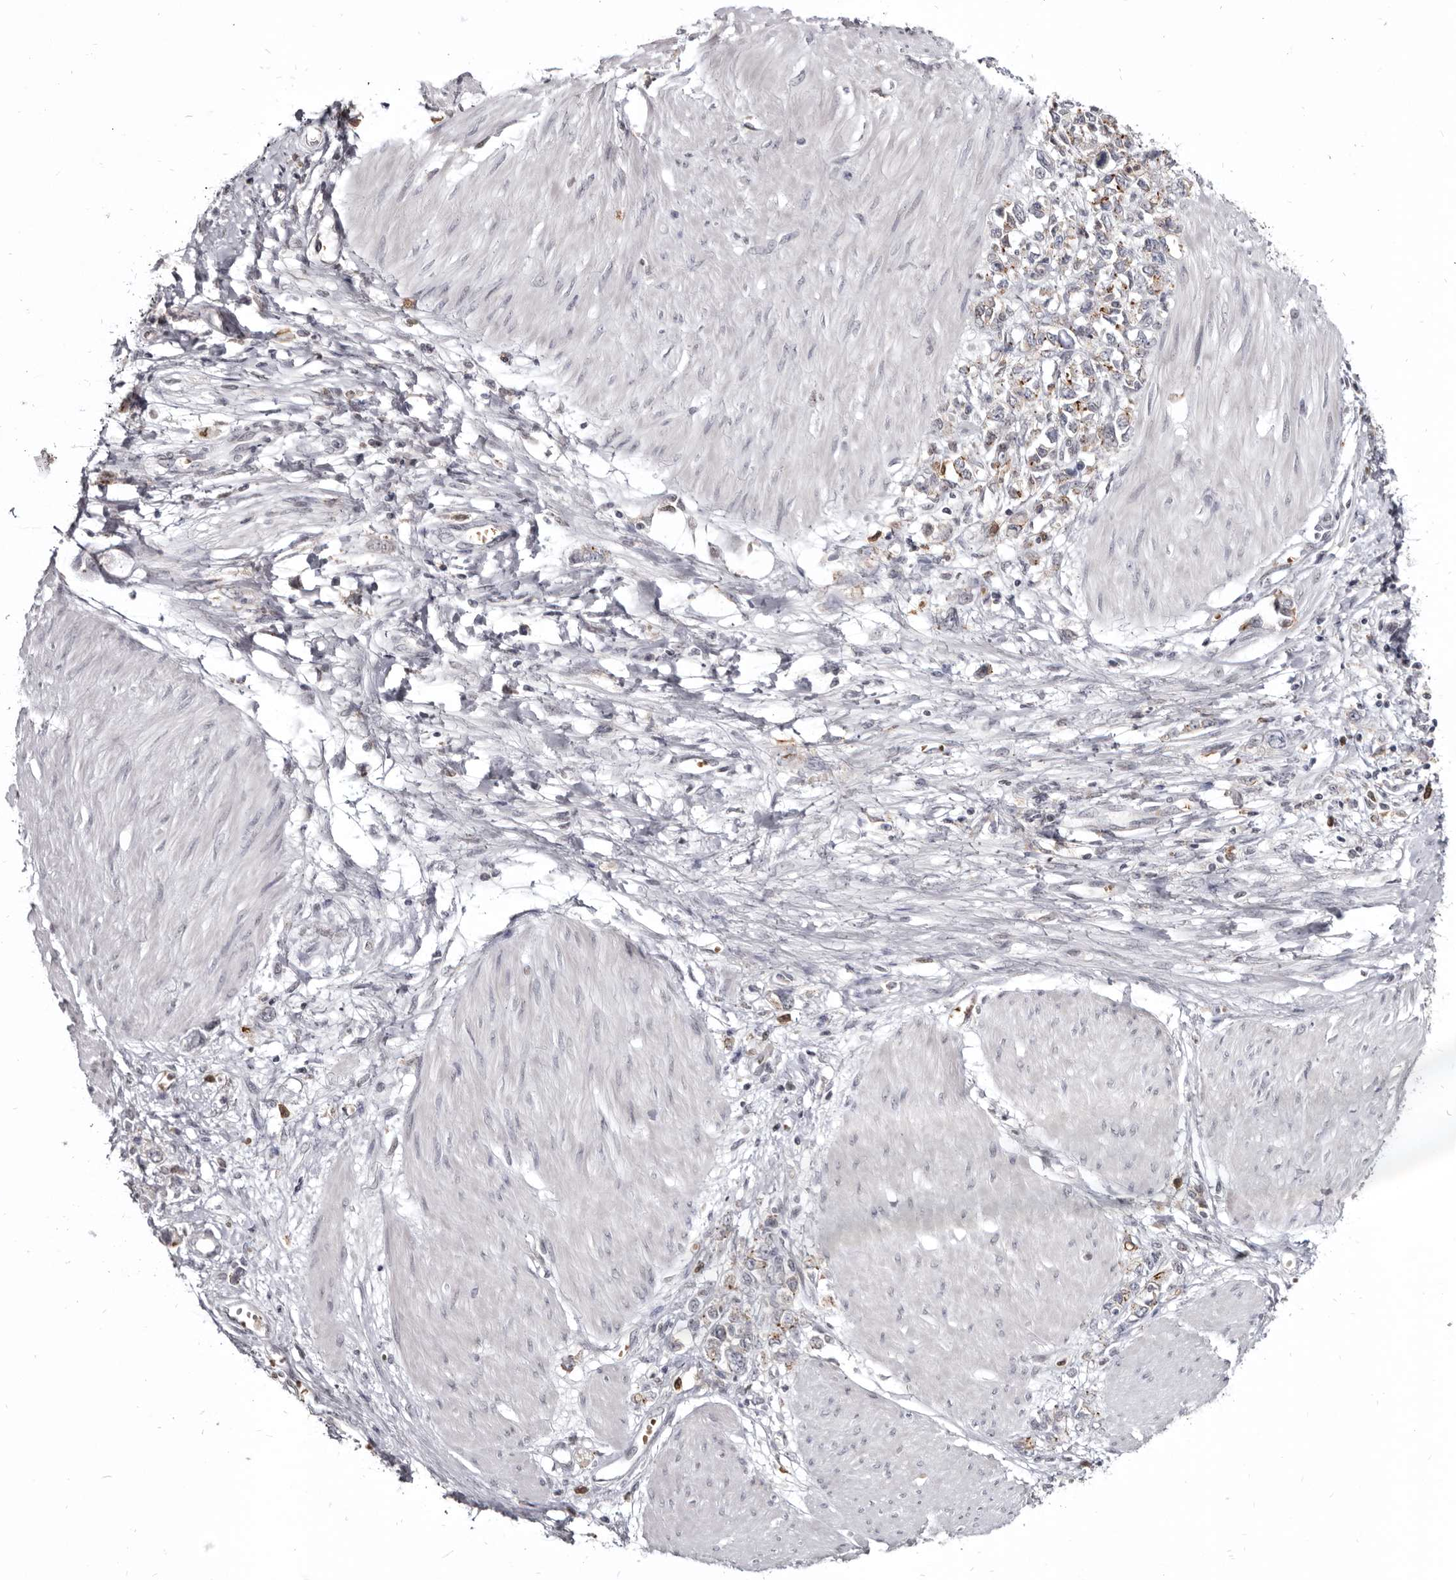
{"staining": {"intensity": "weak", "quantity": "<25%", "location": "cytoplasmic/membranous"}, "tissue": "stomach cancer", "cell_type": "Tumor cells", "image_type": "cancer", "snomed": [{"axis": "morphology", "description": "Adenocarcinoma, NOS"}, {"axis": "topography", "description": "Stomach"}], "caption": "Immunohistochemistry (IHC) image of adenocarcinoma (stomach) stained for a protein (brown), which shows no staining in tumor cells.", "gene": "CGN", "patient": {"sex": "female", "age": 76}}